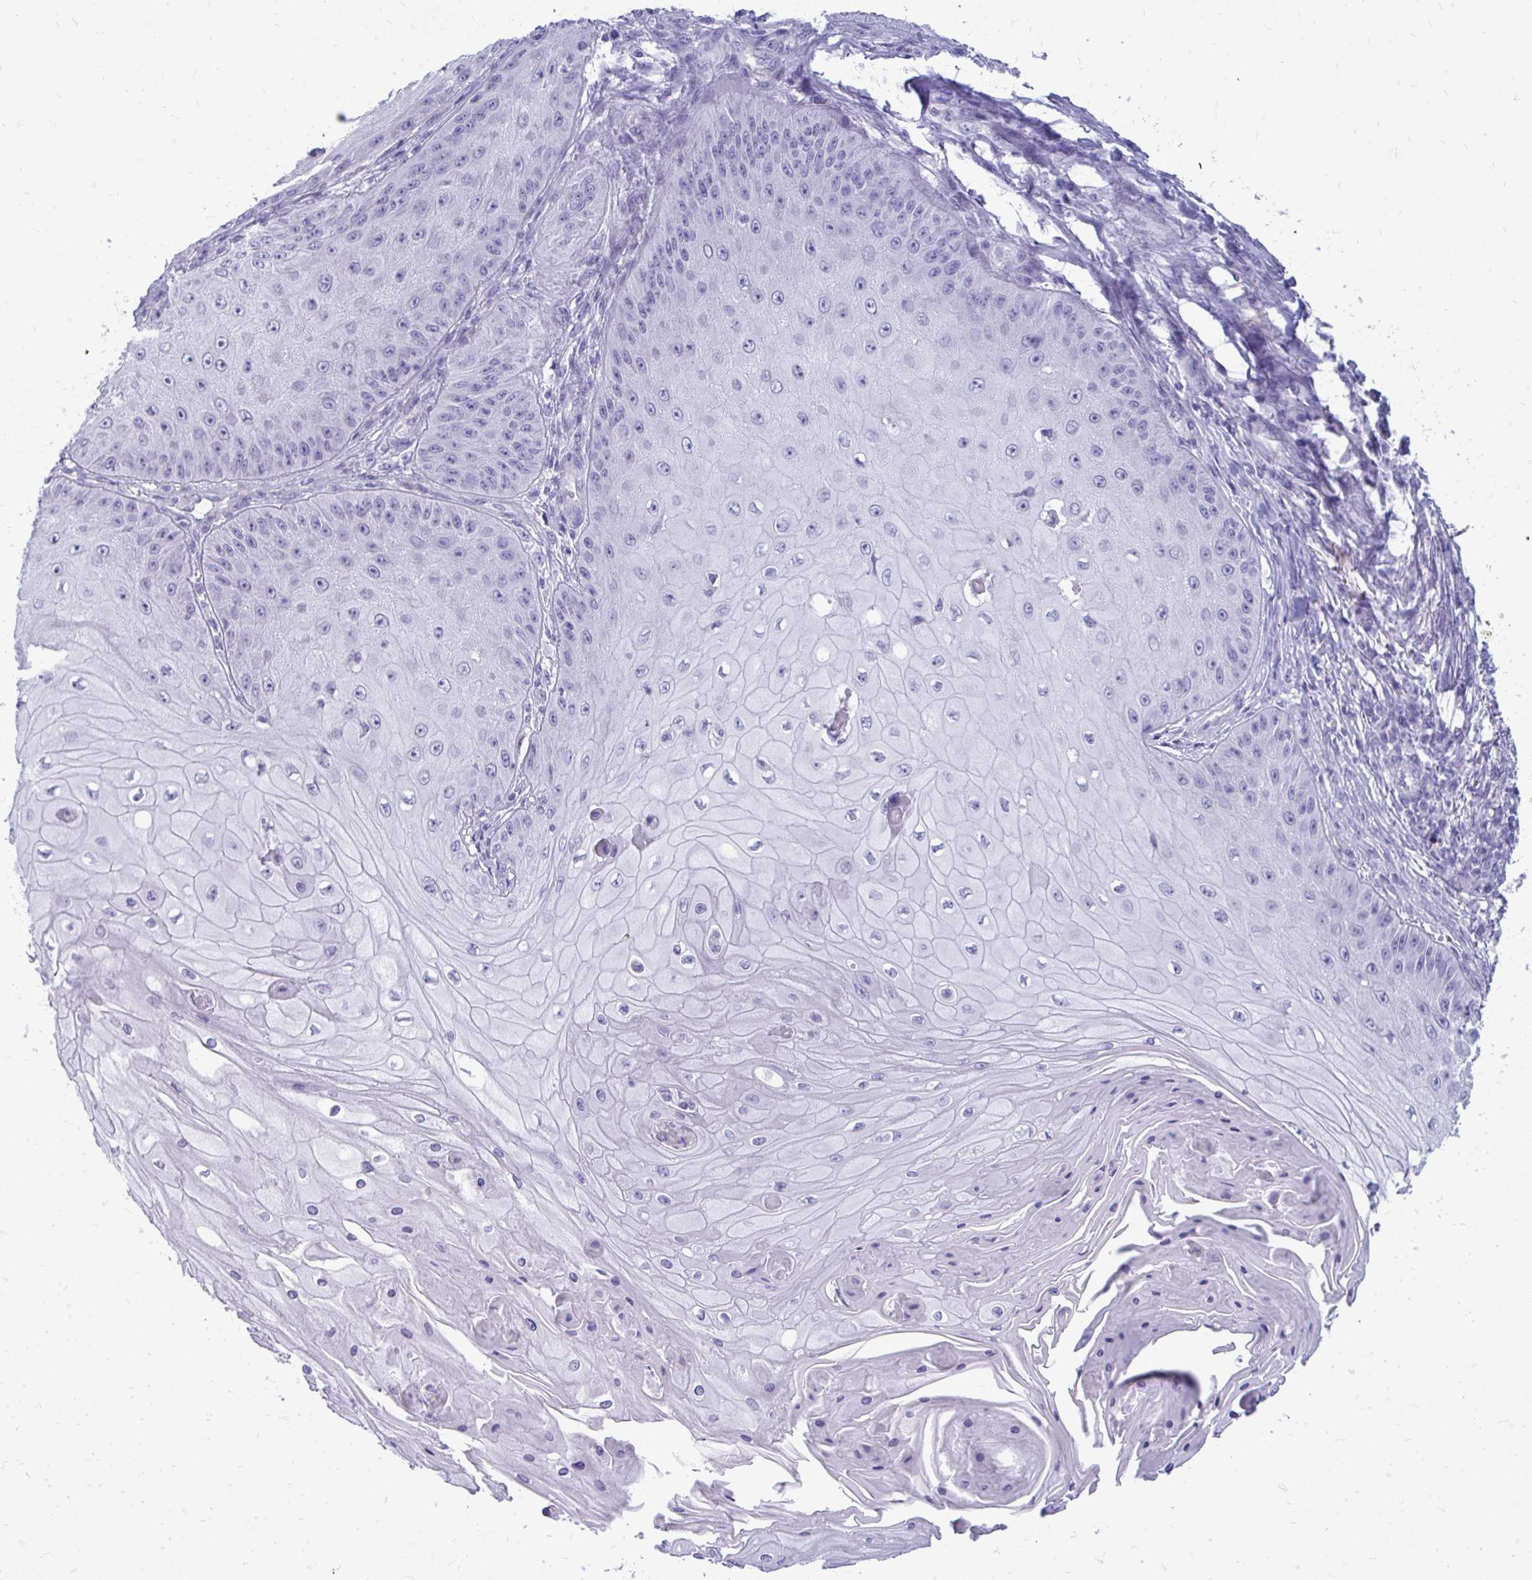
{"staining": {"intensity": "negative", "quantity": "none", "location": "none"}, "tissue": "skin cancer", "cell_type": "Tumor cells", "image_type": "cancer", "snomed": [{"axis": "morphology", "description": "Squamous cell carcinoma, NOS"}, {"axis": "topography", "description": "Skin"}], "caption": "High power microscopy histopathology image of an immunohistochemistry (IHC) image of squamous cell carcinoma (skin), revealing no significant positivity in tumor cells.", "gene": "FABP3", "patient": {"sex": "male", "age": 70}}